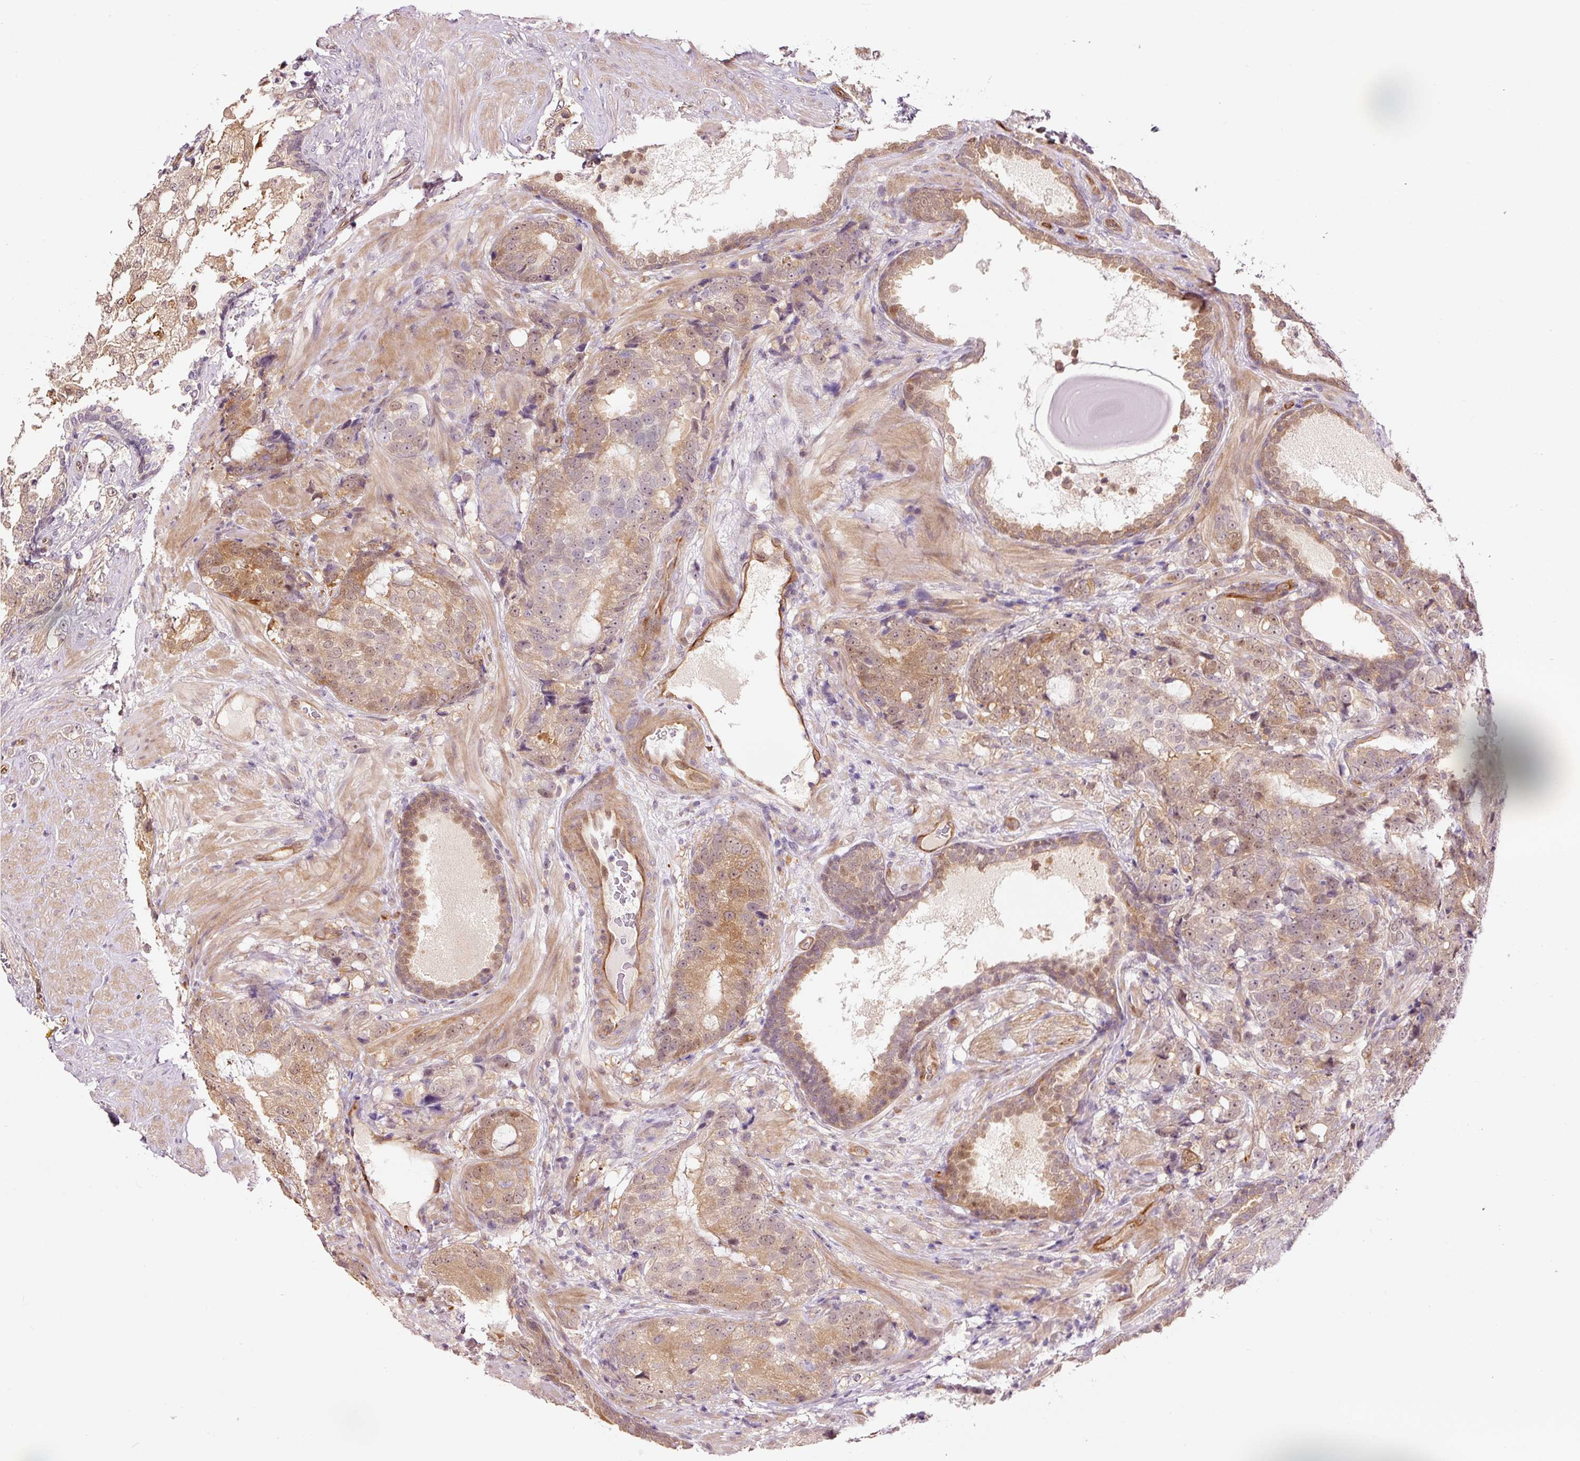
{"staining": {"intensity": "moderate", "quantity": "25%-75%", "location": "cytoplasmic/membranous,nuclear"}, "tissue": "prostate cancer", "cell_type": "Tumor cells", "image_type": "cancer", "snomed": [{"axis": "morphology", "description": "Adenocarcinoma, High grade"}, {"axis": "topography", "description": "Prostate"}], "caption": "Prostate high-grade adenocarcinoma was stained to show a protein in brown. There is medium levels of moderate cytoplasmic/membranous and nuclear expression in approximately 25%-75% of tumor cells. The staining was performed using DAB, with brown indicating positive protein expression. Nuclei are stained blue with hematoxylin.", "gene": "FBXL14", "patient": {"sex": "male", "age": 67}}